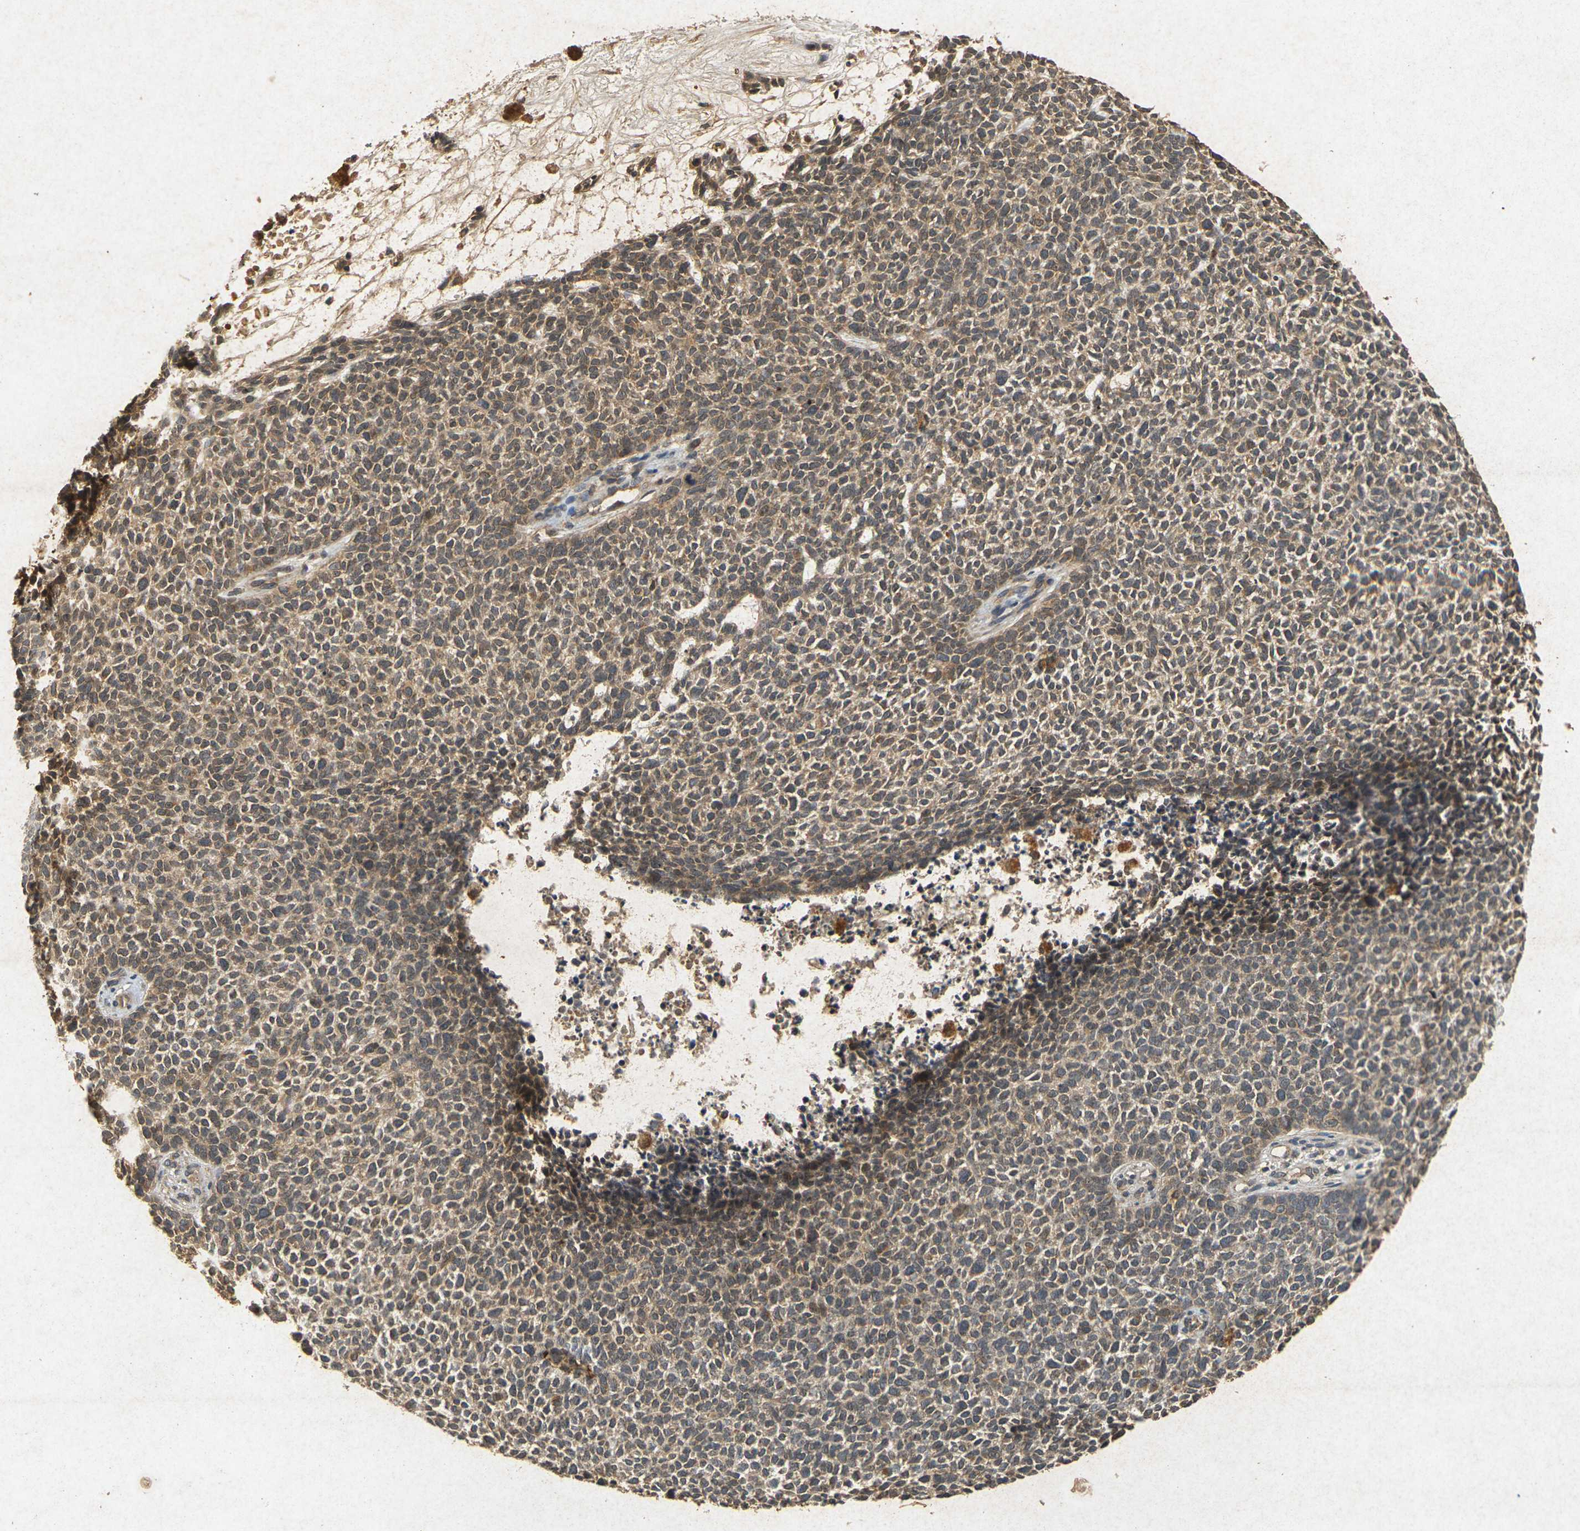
{"staining": {"intensity": "moderate", "quantity": ">75%", "location": "cytoplasmic/membranous"}, "tissue": "skin cancer", "cell_type": "Tumor cells", "image_type": "cancer", "snomed": [{"axis": "morphology", "description": "Basal cell carcinoma"}, {"axis": "topography", "description": "Skin"}], "caption": "Immunohistochemical staining of basal cell carcinoma (skin) displays moderate cytoplasmic/membranous protein positivity in approximately >75% of tumor cells.", "gene": "ERN1", "patient": {"sex": "female", "age": 84}}